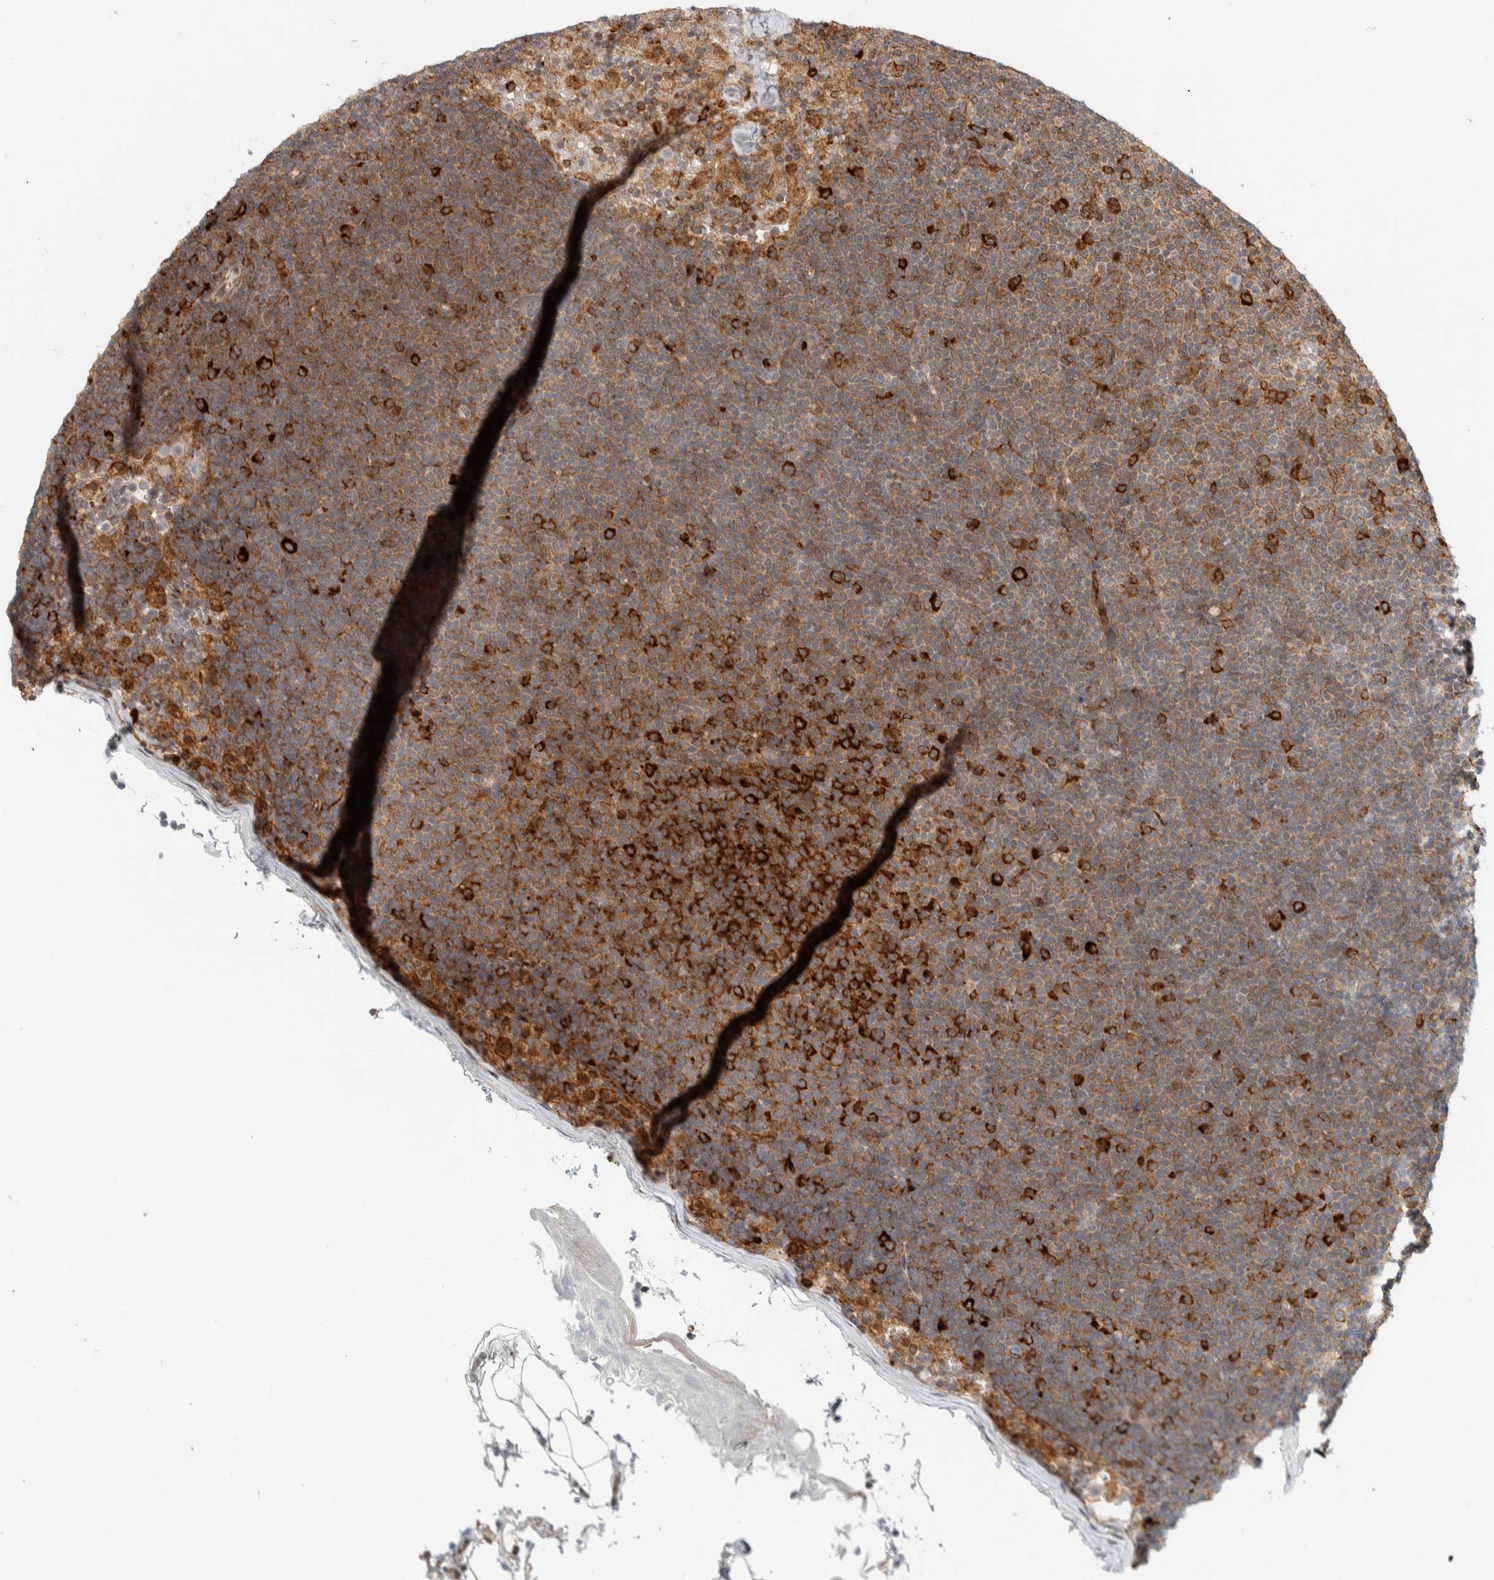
{"staining": {"intensity": "strong", "quantity": ">75%", "location": "cytoplasmic/membranous"}, "tissue": "lymphoma", "cell_type": "Tumor cells", "image_type": "cancer", "snomed": [{"axis": "morphology", "description": "Malignant lymphoma, non-Hodgkin's type, Low grade"}, {"axis": "topography", "description": "Lymph node"}], "caption": "Immunohistochemistry (IHC) photomicrograph of malignant lymphoma, non-Hodgkin's type (low-grade) stained for a protein (brown), which displays high levels of strong cytoplasmic/membranous expression in approximately >75% of tumor cells.", "gene": "LLGL2", "patient": {"sex": "female", "age": 53}}